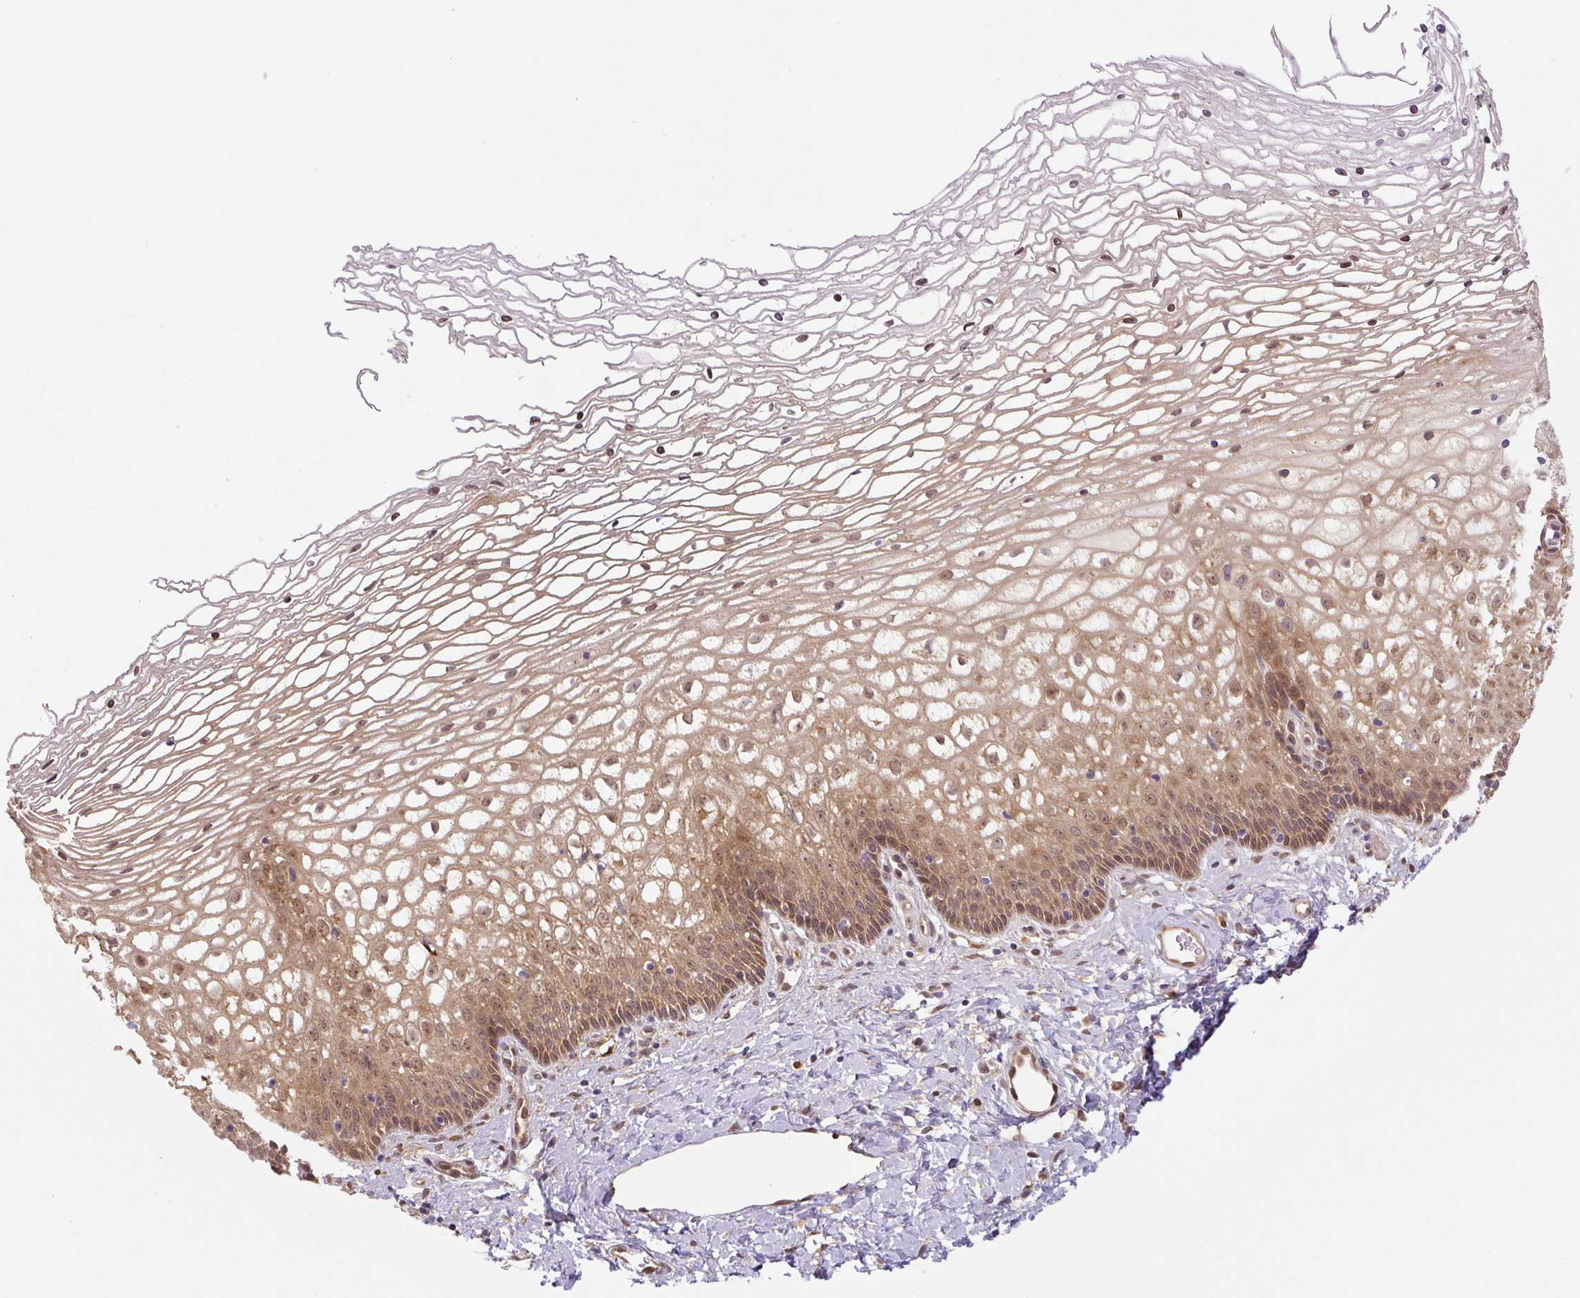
{"staining": {"intensity": "moderate", "quantity": ">75%", "location": "cytoplasmic/membranous"}, "tissue": "cervix", "cell_type": "Glandular cells", "image_type": "normal", "snomed": [{"axis": "morphology", "description": "Normal tissue, NOS"}, {"axis": "topography", "description": "Cervix"}], "caption": "Unremarkable cervix was stained to show a protein in brown. There is medium levels of moderate cytoplasmic/membranous expression in approximately >75% of glandular cells. (DAB (3,3'-diaminobenzidine) IHC, brown staining for protein, blue staining for nuclei).", "gene": "ZSWIM7", "patient": {"sex": "female", "age": 36}}